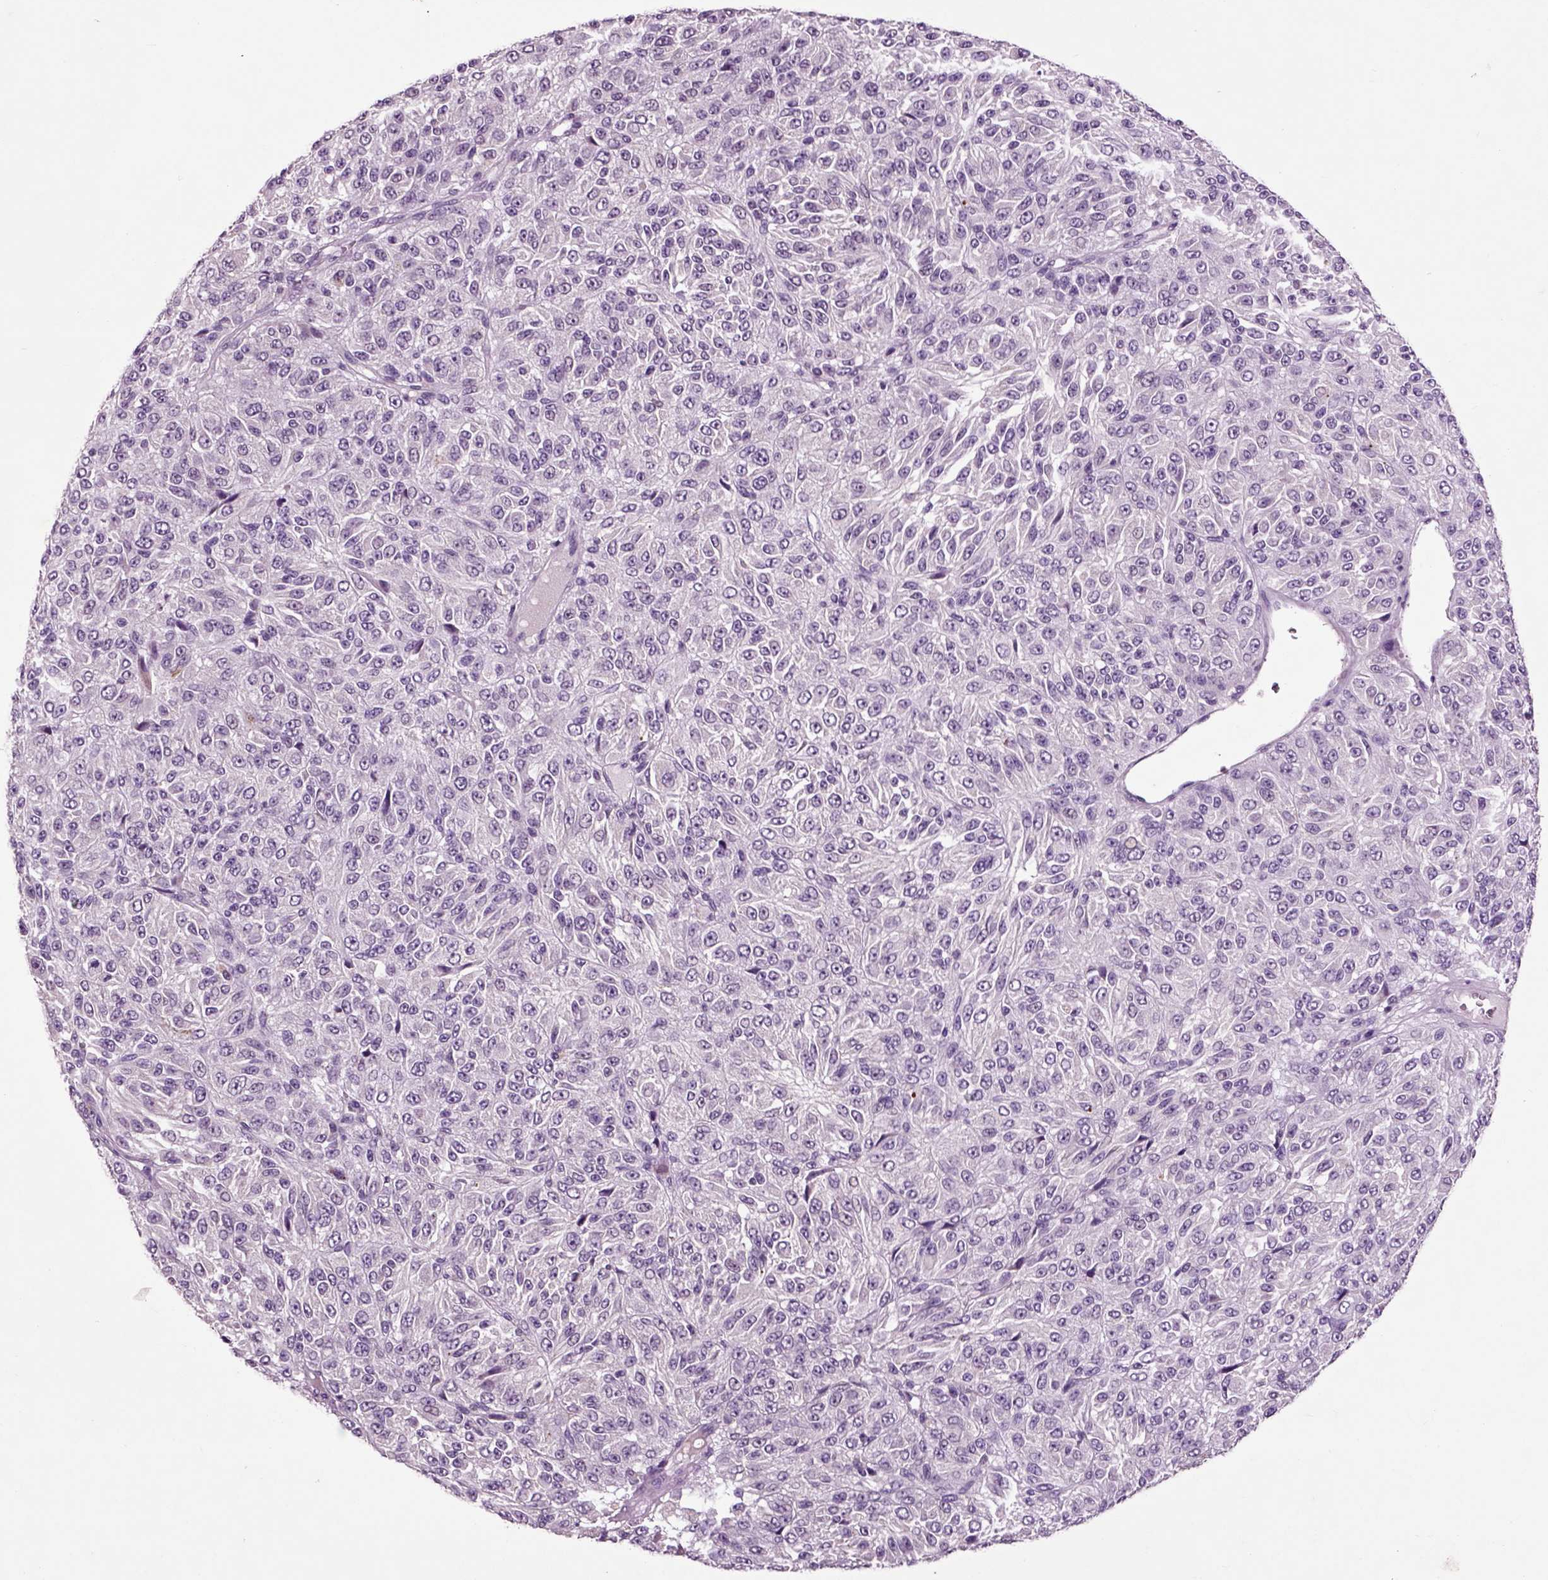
{"staining": {"intensity": "negative", "quantity": "none", "location": "none"}, "tissue": "melanoma", "cell_type": "Tumor cells", "image_type": "cancer", "snomed": [{"axis": "morphology", "description": "Malignant melanoma, Metastatic site"}, {"axis": "topography", "description": "Brain"}], "caption": "Immunohistochemical staining of human melanoma exhibits no significant expression in tumor cells.", "gene": "CRHR1", "patient": {"sex": "female", "age": 56}}